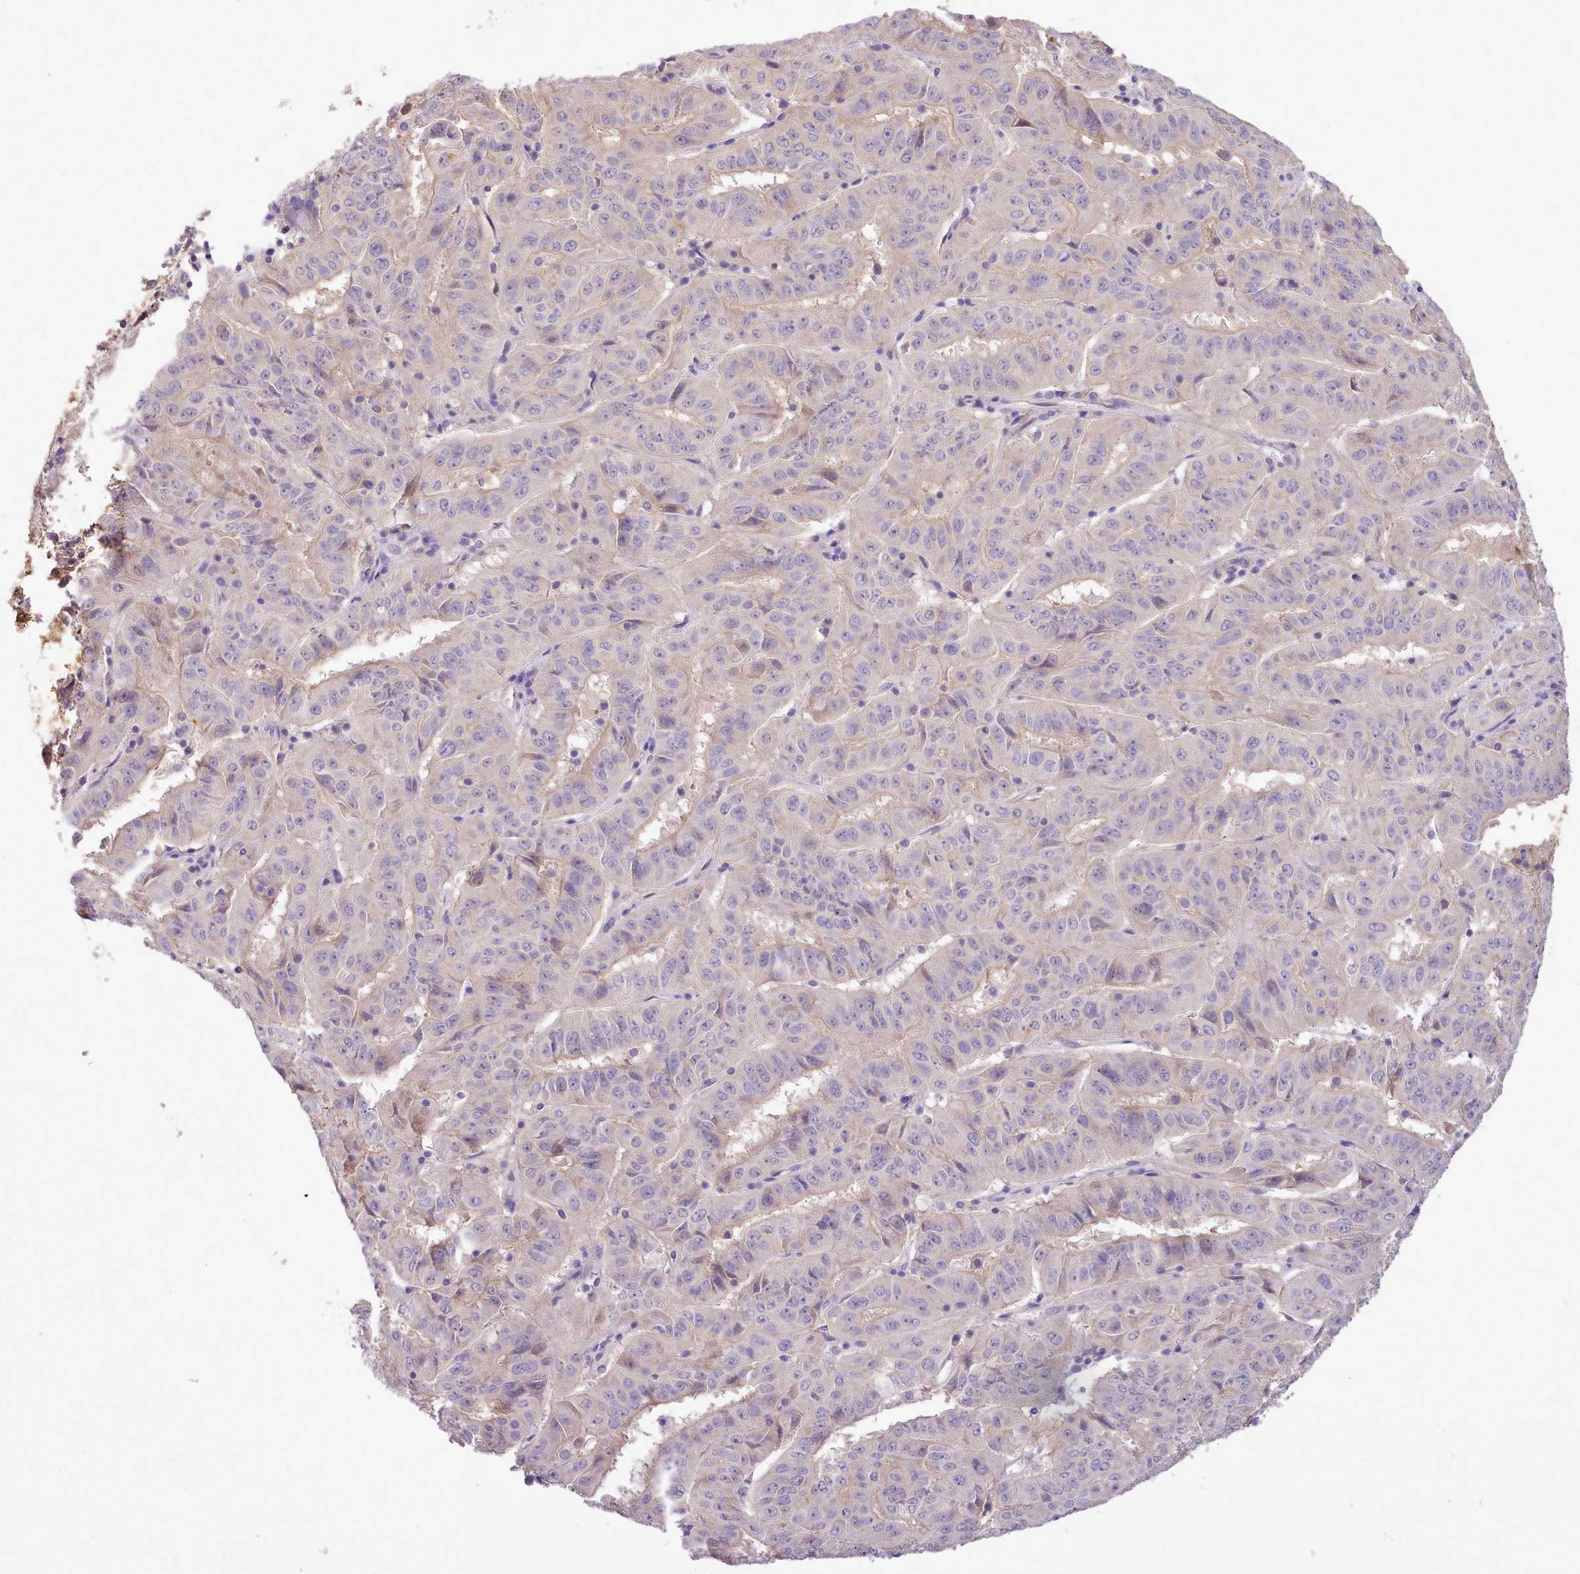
{"staining": {"intensity": "negative", "quantity": "none", "location": "none"}, "tissue": "pancreatic cancer", "cell_type": "Tumor cells", "image_type": "cancer", "snomed": [{"axis": "morphology", "description": "Adenocarcinoma, NOS"}, {"axis": "topography", "description": "Pancreas"}], "caption": "Immunohistochemical staining of pancreatic cancer displays no significant staining in tumor cells.", "gene": "ZNF607", "patient": {"sex": "male", "age": 63}}